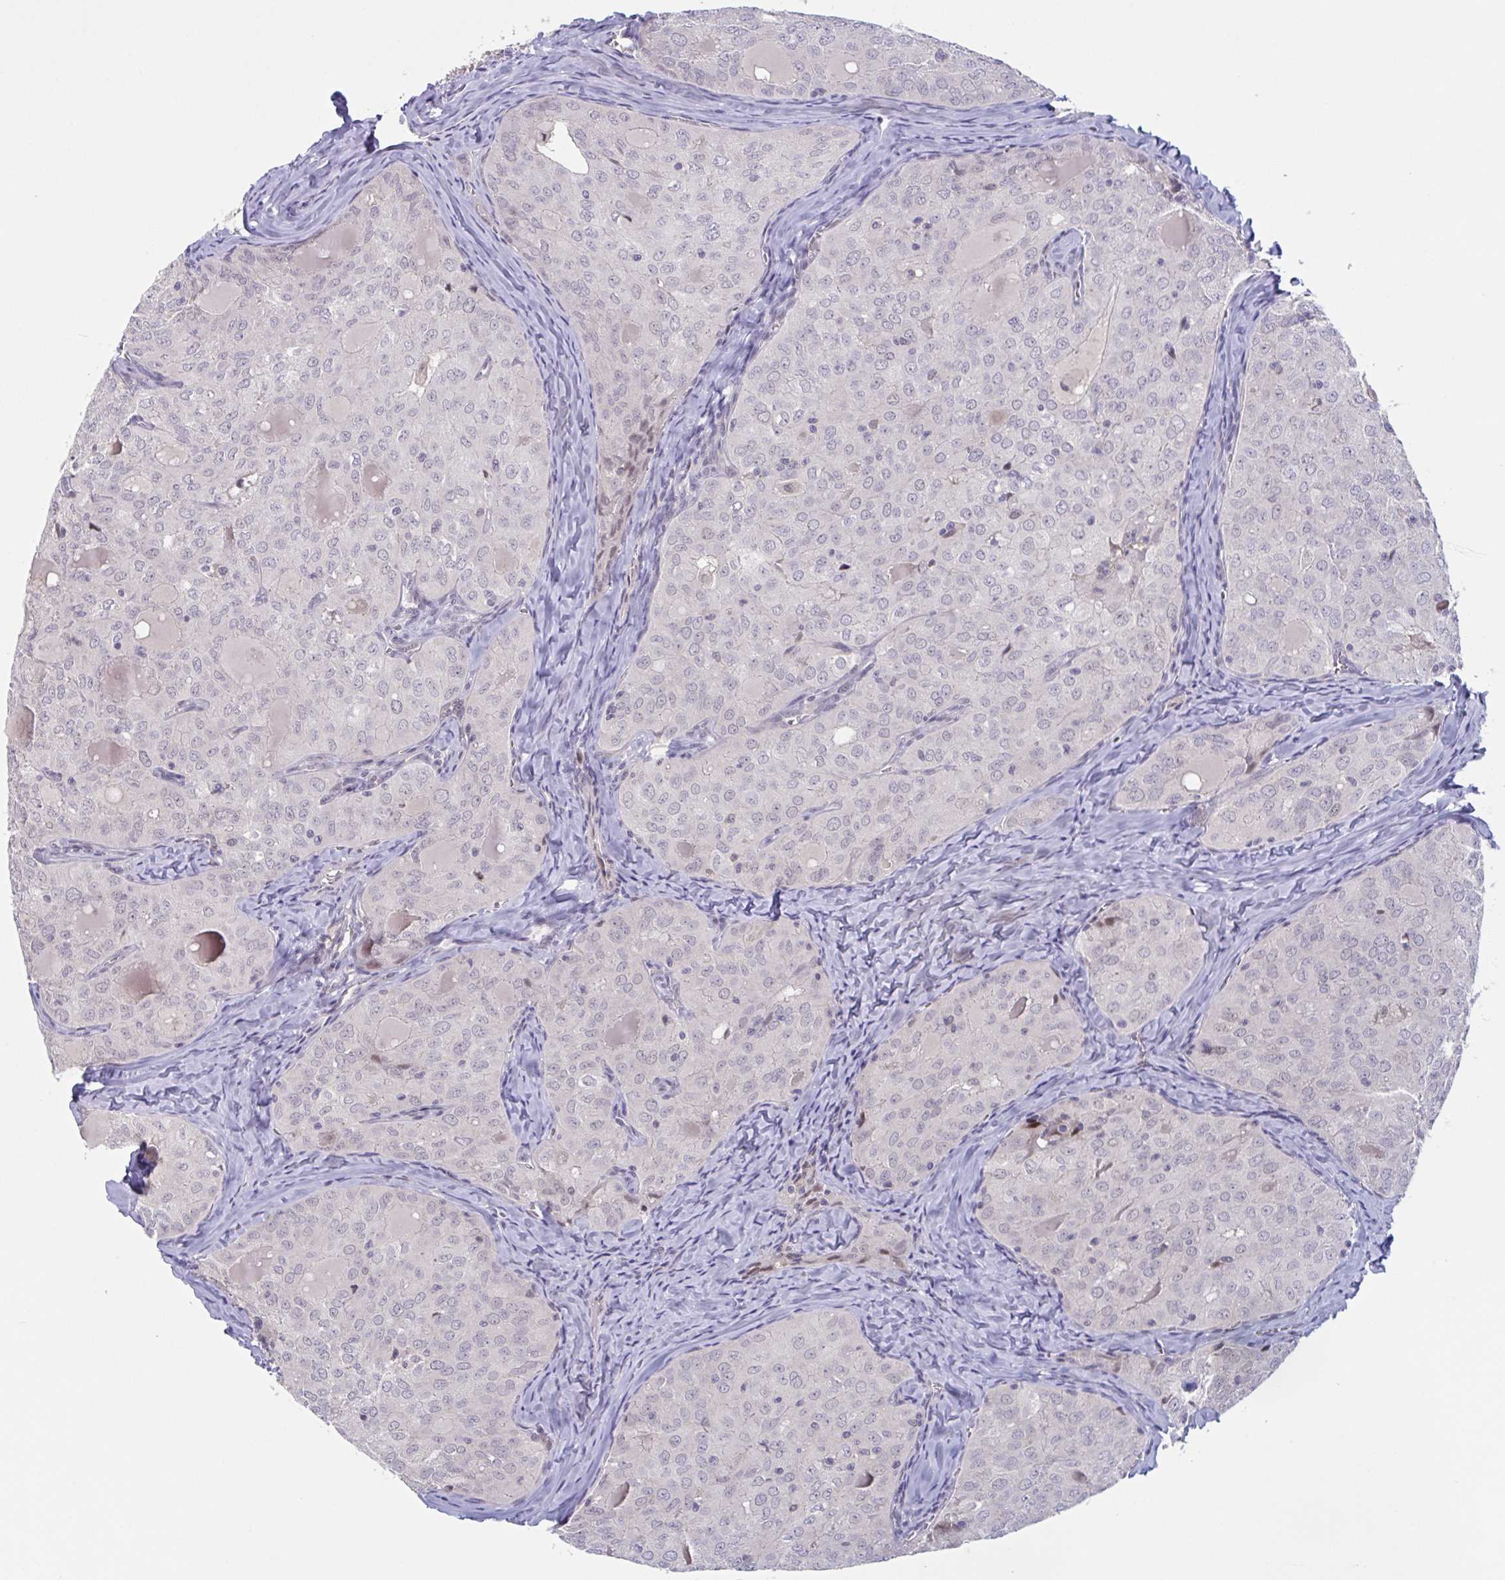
{"staining": {"intensity": "negative", "quantity": "none", "location": "none"}, "tissue": "thyroid cancer", "cell_type": "Tumor cells", "image_type": "cancer", "snomed": [{"axis": "morphology", "description": "Follicular adenoma carcinoma, NOS"}, {"axis": "topography", "description": "Thyroid gland"}], "caption": "Protein analysis of follicular adenoma carcinoma (thyroid) displays no significant expression in tumor cells.", "gene": "RIOK1", "patient": {"sex": "male", "age": 75}}